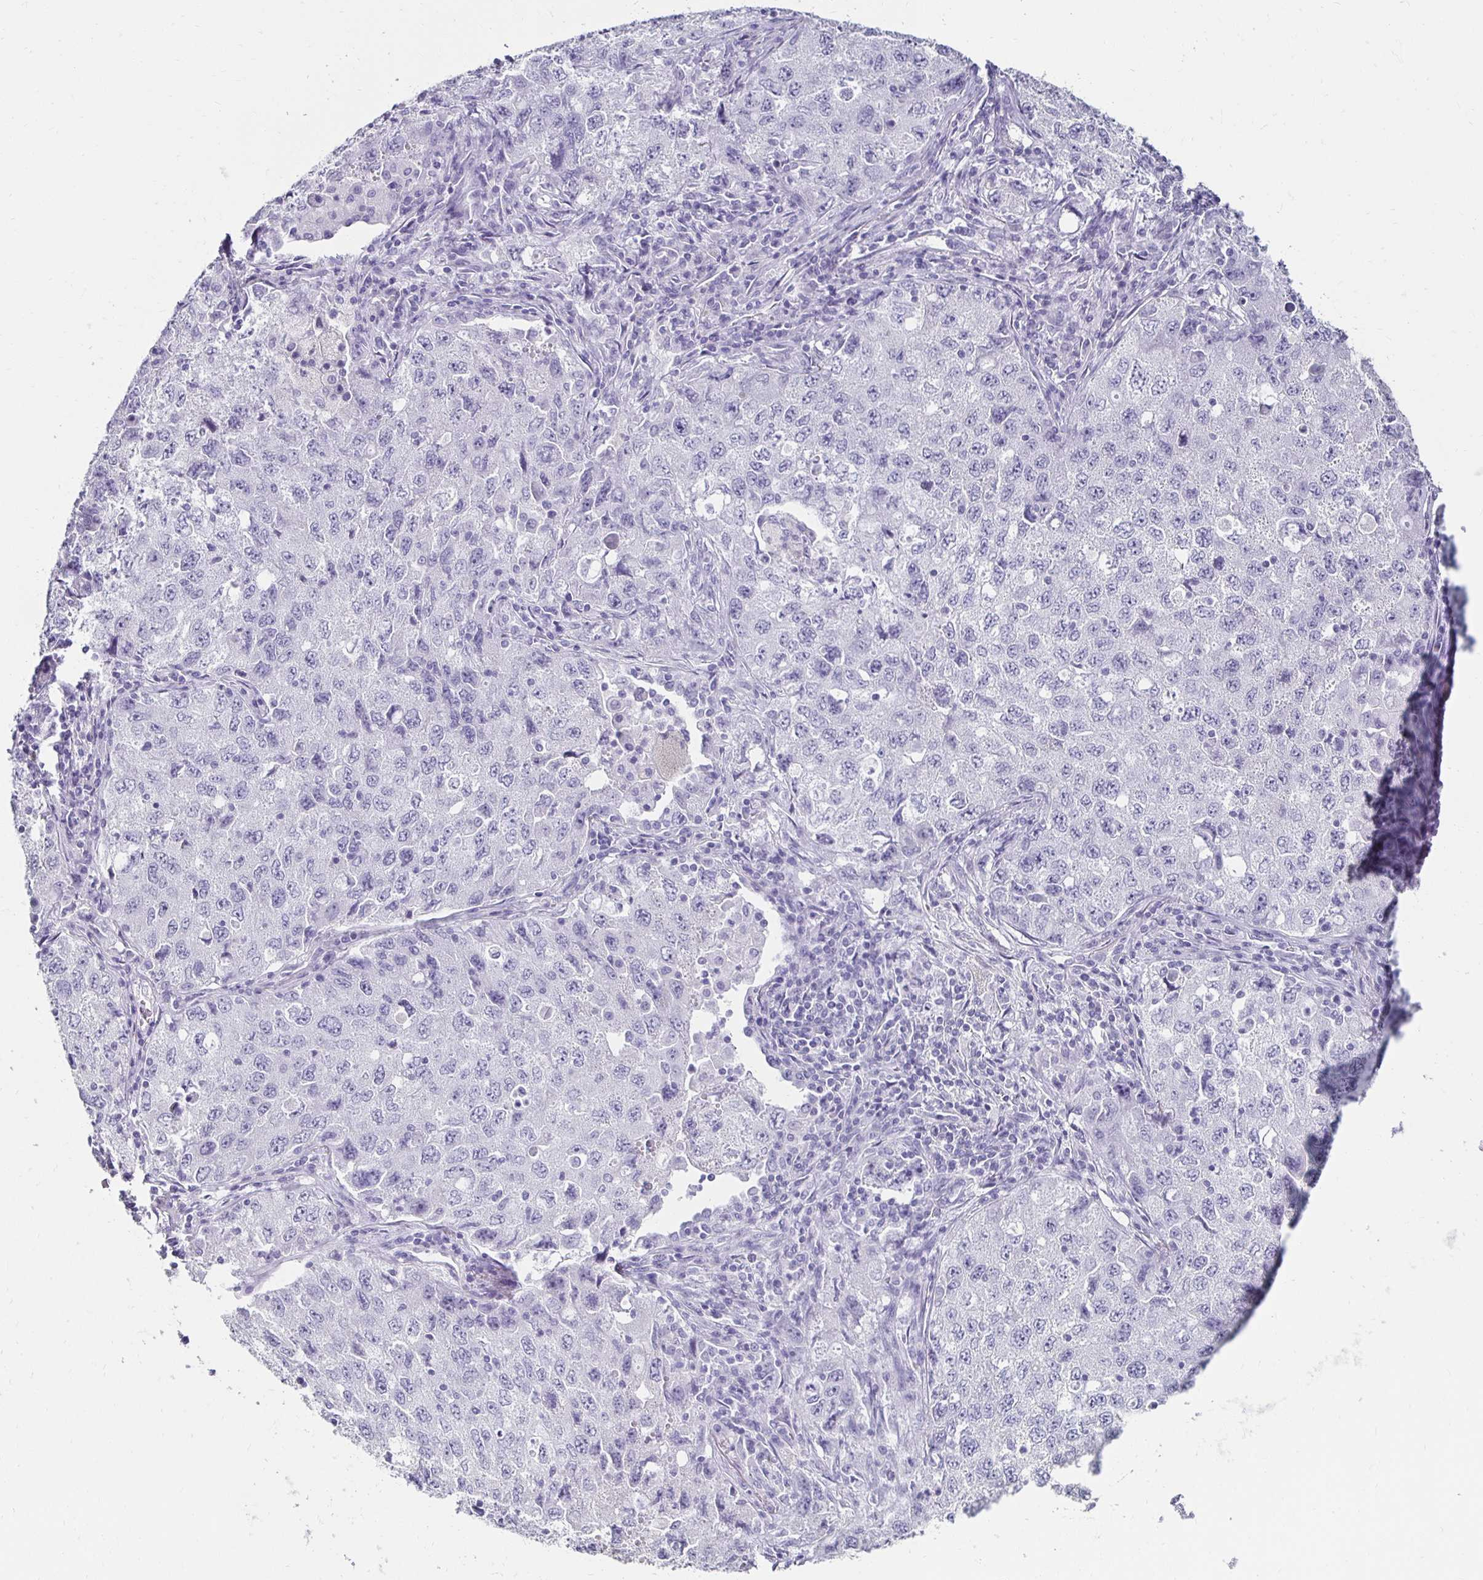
{"staining": {"intensity": "negative", "quantity": "none", "location": "none"}, "tissue": "lung cancer", "cell_type": "Tumor cells", "image_type": "cancer", "snomed": [{"axis": "morphology", "description": "Adenocarcinoma, NOS"}, {"axis": "topography", "description": "Lung"}], "caption": "This is a photomicrograph of IHC staining of lung cancer (adenocarcinoma), which shows no staining in tumor cells.", "gene": "TOMM34", "patient": {"sex": "female", "age": 57}}